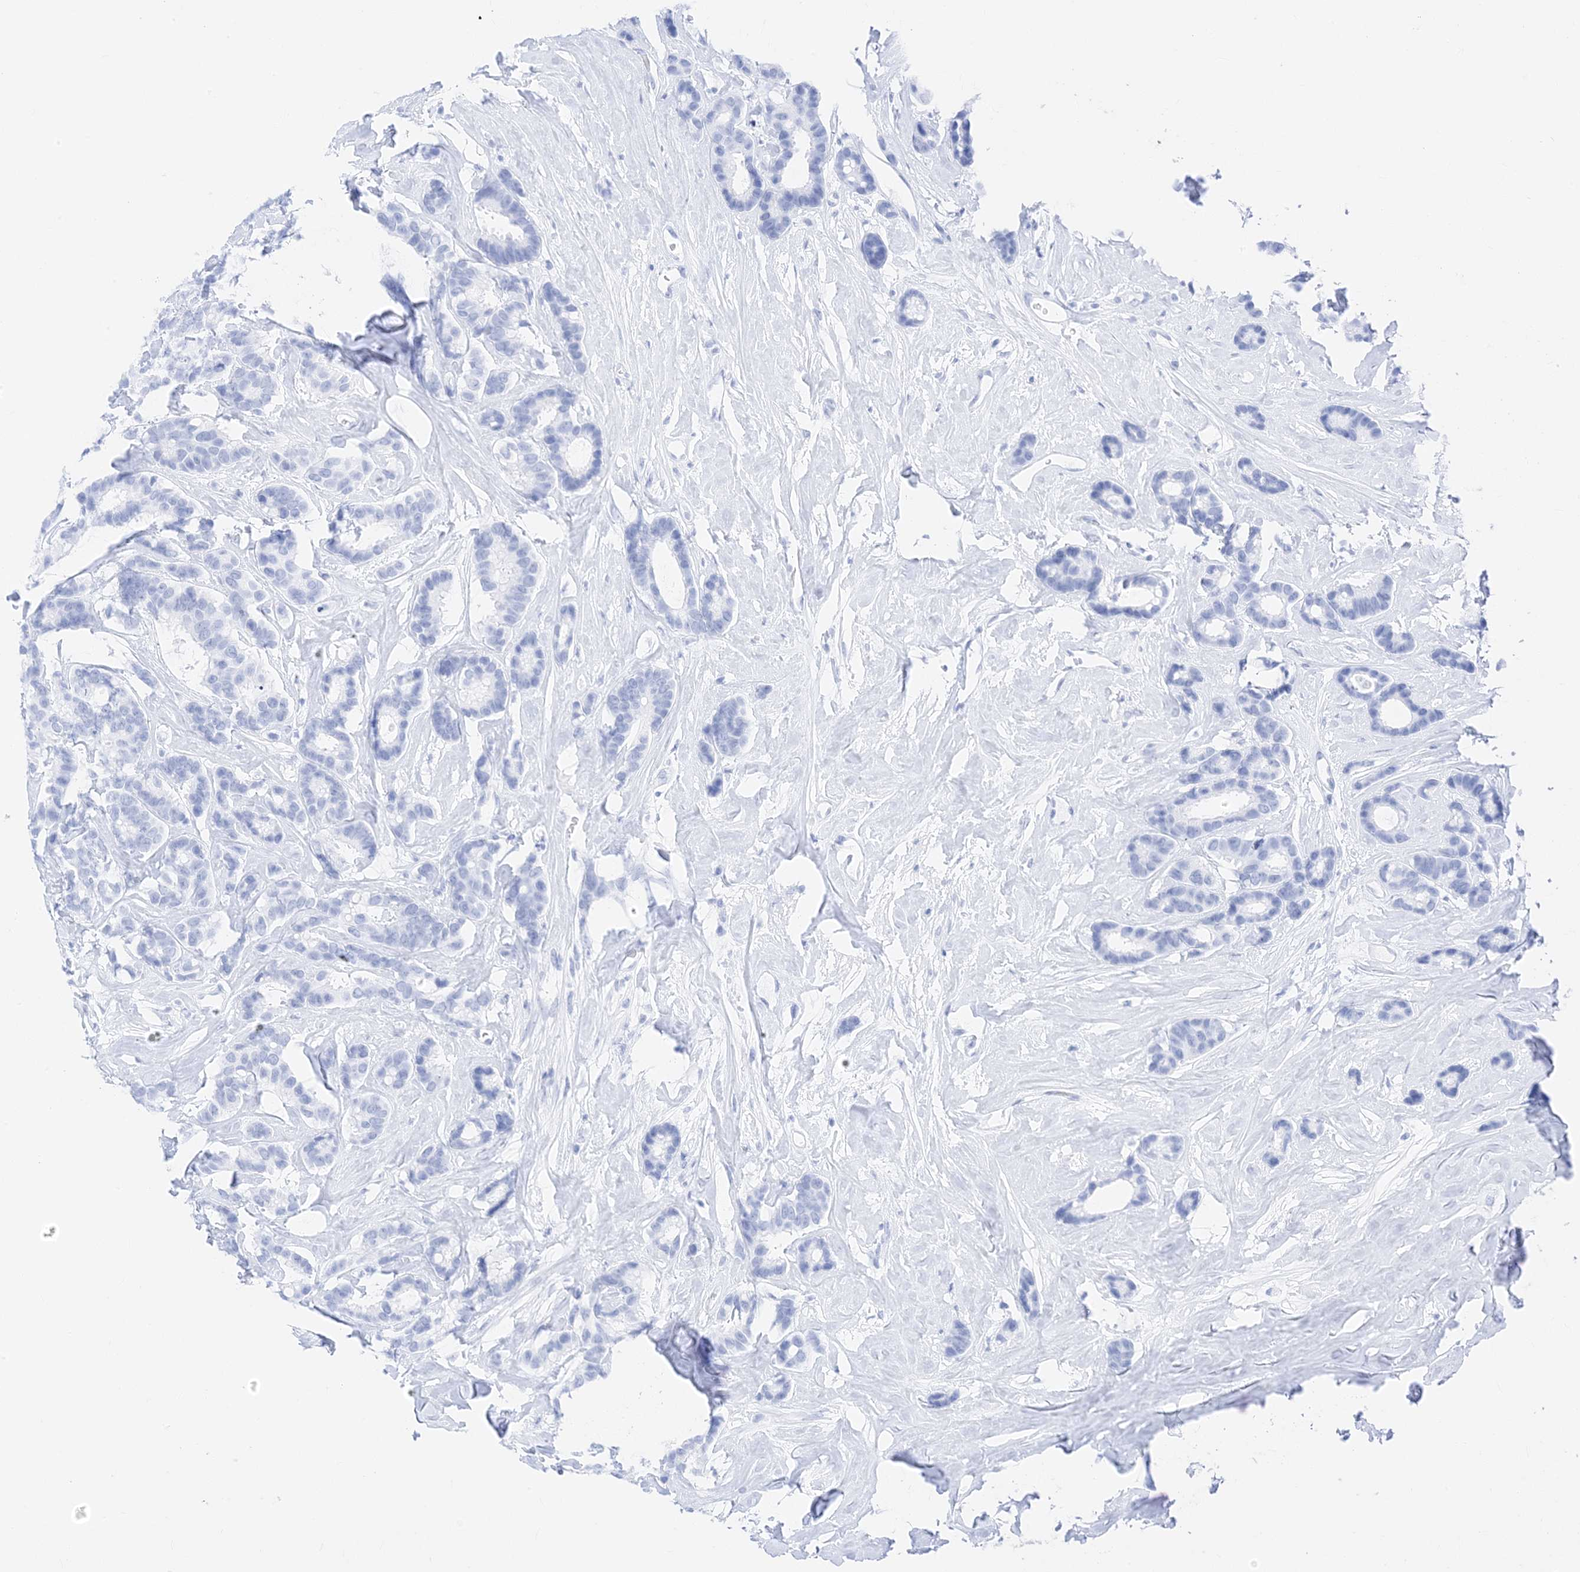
{"staining": {"intensity": "negative", "quantity": "none", "location": "none"}, "tissue": "breast cancer", "cell_type": "Tumor cells", "image_type": "cancer", "snomed": [{"axis": "morphology", "description": "Duct carcinoma"}, {"axis": "topography", "description": "Breast"}], "caption": "An image of breast cancer (infiltrating ductal carcinoma) stained for a protein shows no brown staining in tumor cells.", "gene": "MUC17", "patient": {"sex": "female", "age": 87}}